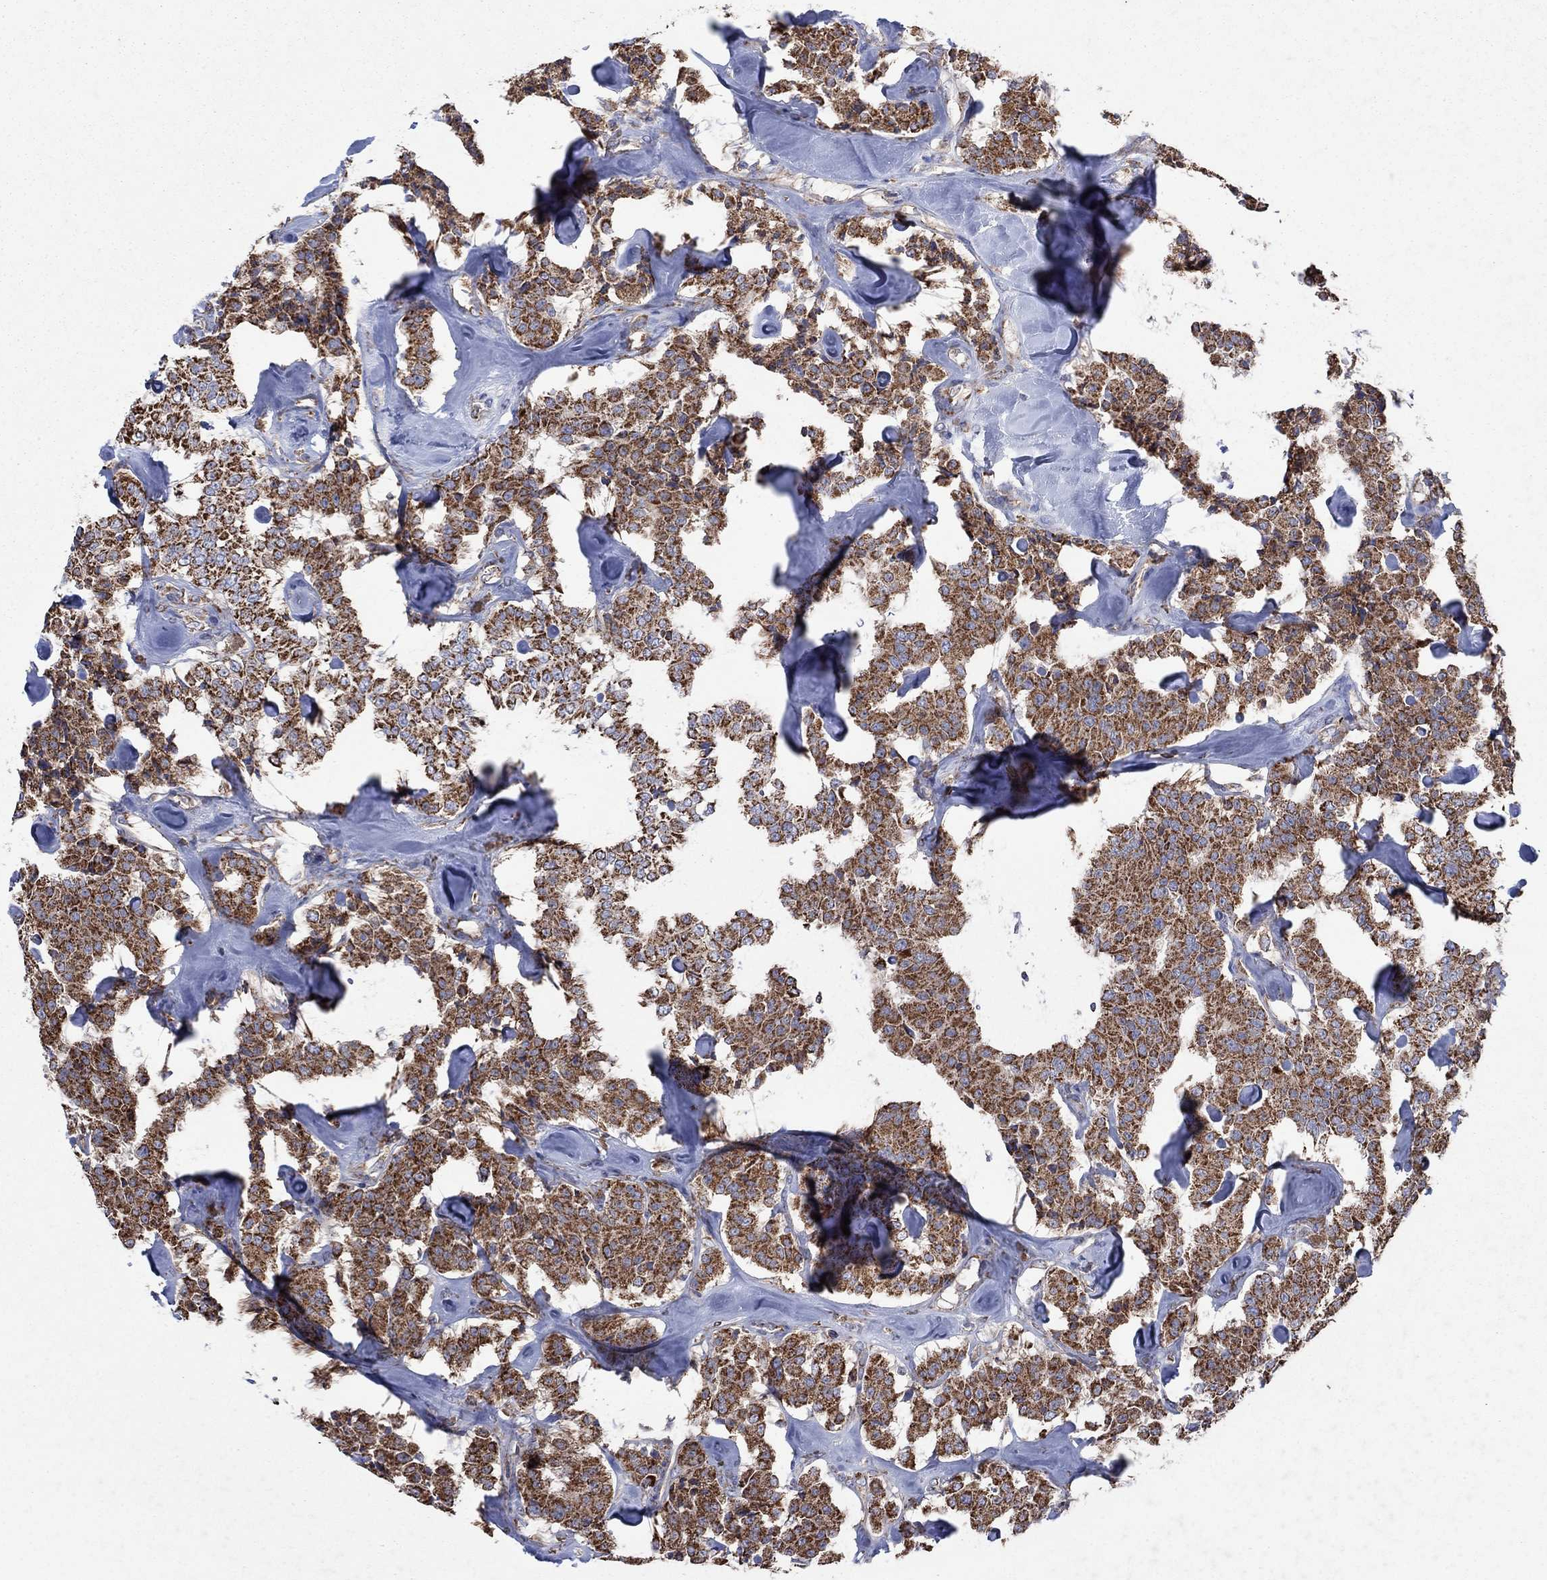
{"staining": {"intensity": "strong", "quantity": ">75%", "location": "cytoplasmic/membranous"}, "tissue": "carcinoid", "cell_type": "Tumor cells", "image_type": "cancer", "snomed": [{"axis": "morphology", "description": "Carcinoid, malignant, NOS"}, {"axis": "topography", "description": "Pancreas"}], "caption": "This micrograph shows immunohistochemistry (IHC) staining of human malignant carcinoid, with high strong cytoplasmic/membranous positivity in approximately >75% of tumor cells.", "gene": "NCEH1", "patient": {"sex": "male", "age": 41}}